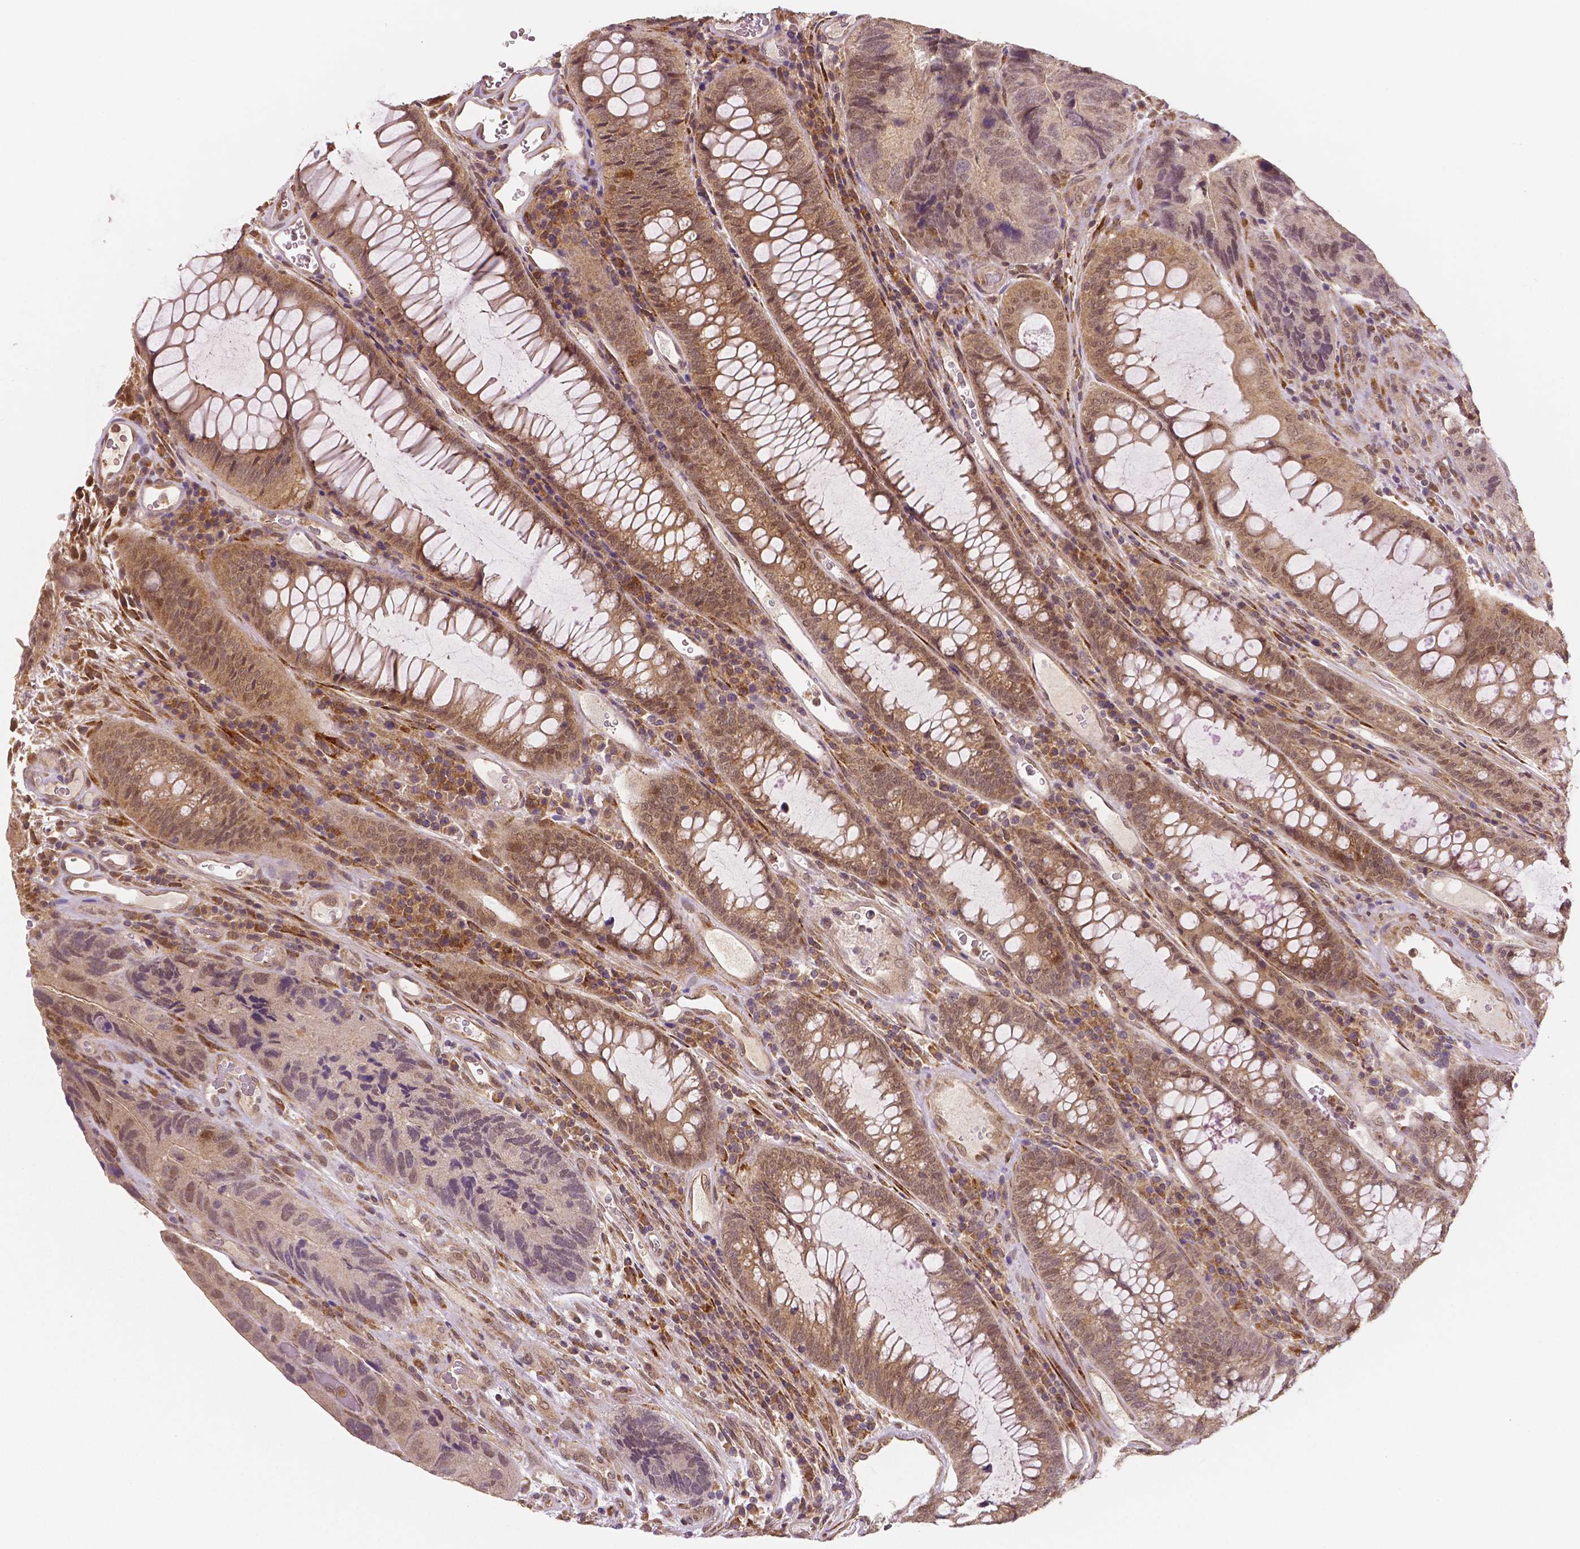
{"staining": {"intensity": "weak", "quantity": ">75%", "location": "cytoplasmic/membranous,nuclear"}, "tissue": "colorectal cancer", "cell_type": "Tumor cells", "image_type": "cancer", "snomed": [{"axis": "morphology", "description": "Adenocarcinoma, NOS"}, {"axis": "topography", "description": "Colon"}], "caption": "This image reveals immunohistochemistry staining of adenocarcinoma (colorectal), with low weak cytoplasmic/membranous and nuclear staining in about >75% of tumor cells.", "gene": "STAT3", "patient": {"sex": "female", "age": 67}}